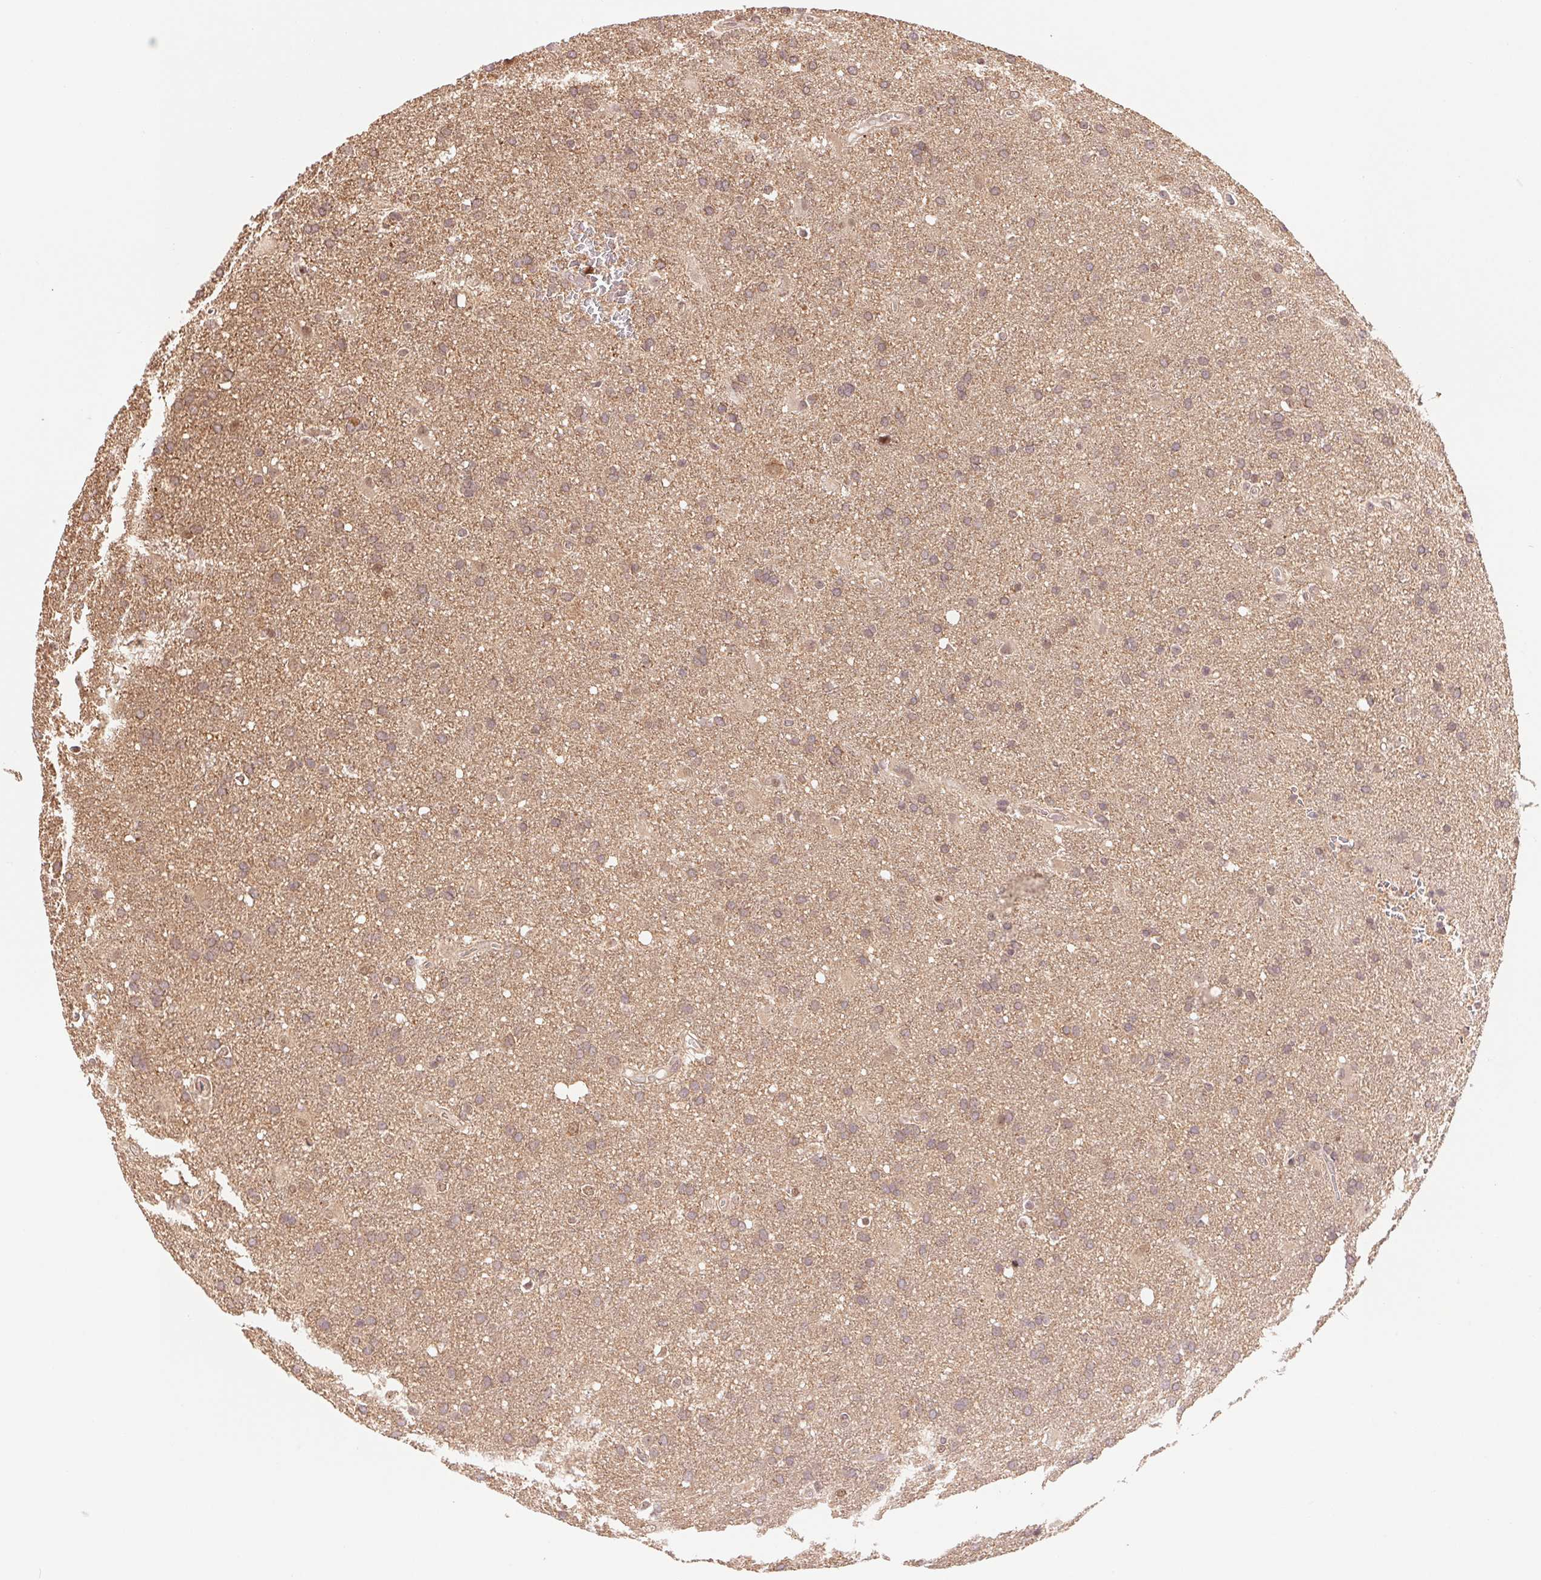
{"staining": {"intensity": "weak", "quantity": ">75%", "location": "cytoplasmic/membranous,nuclear"}, "tissue": "glioma", "cell_type": "Tumor cells", "image_type": "cancer", "snomed": [{"axis": "morphology", "description": "Glioma, malignant, Low grade"}, {"axis": "topography", "description": "Brain"}], "caption": "A photomicrograph of human glioma stained for a protein demonstrates weak cytoplasmic/membranous and nuclear brown staining in tumor cells.", "gene": "CDC123", "patient": {"sex": "male", "age": 66}}